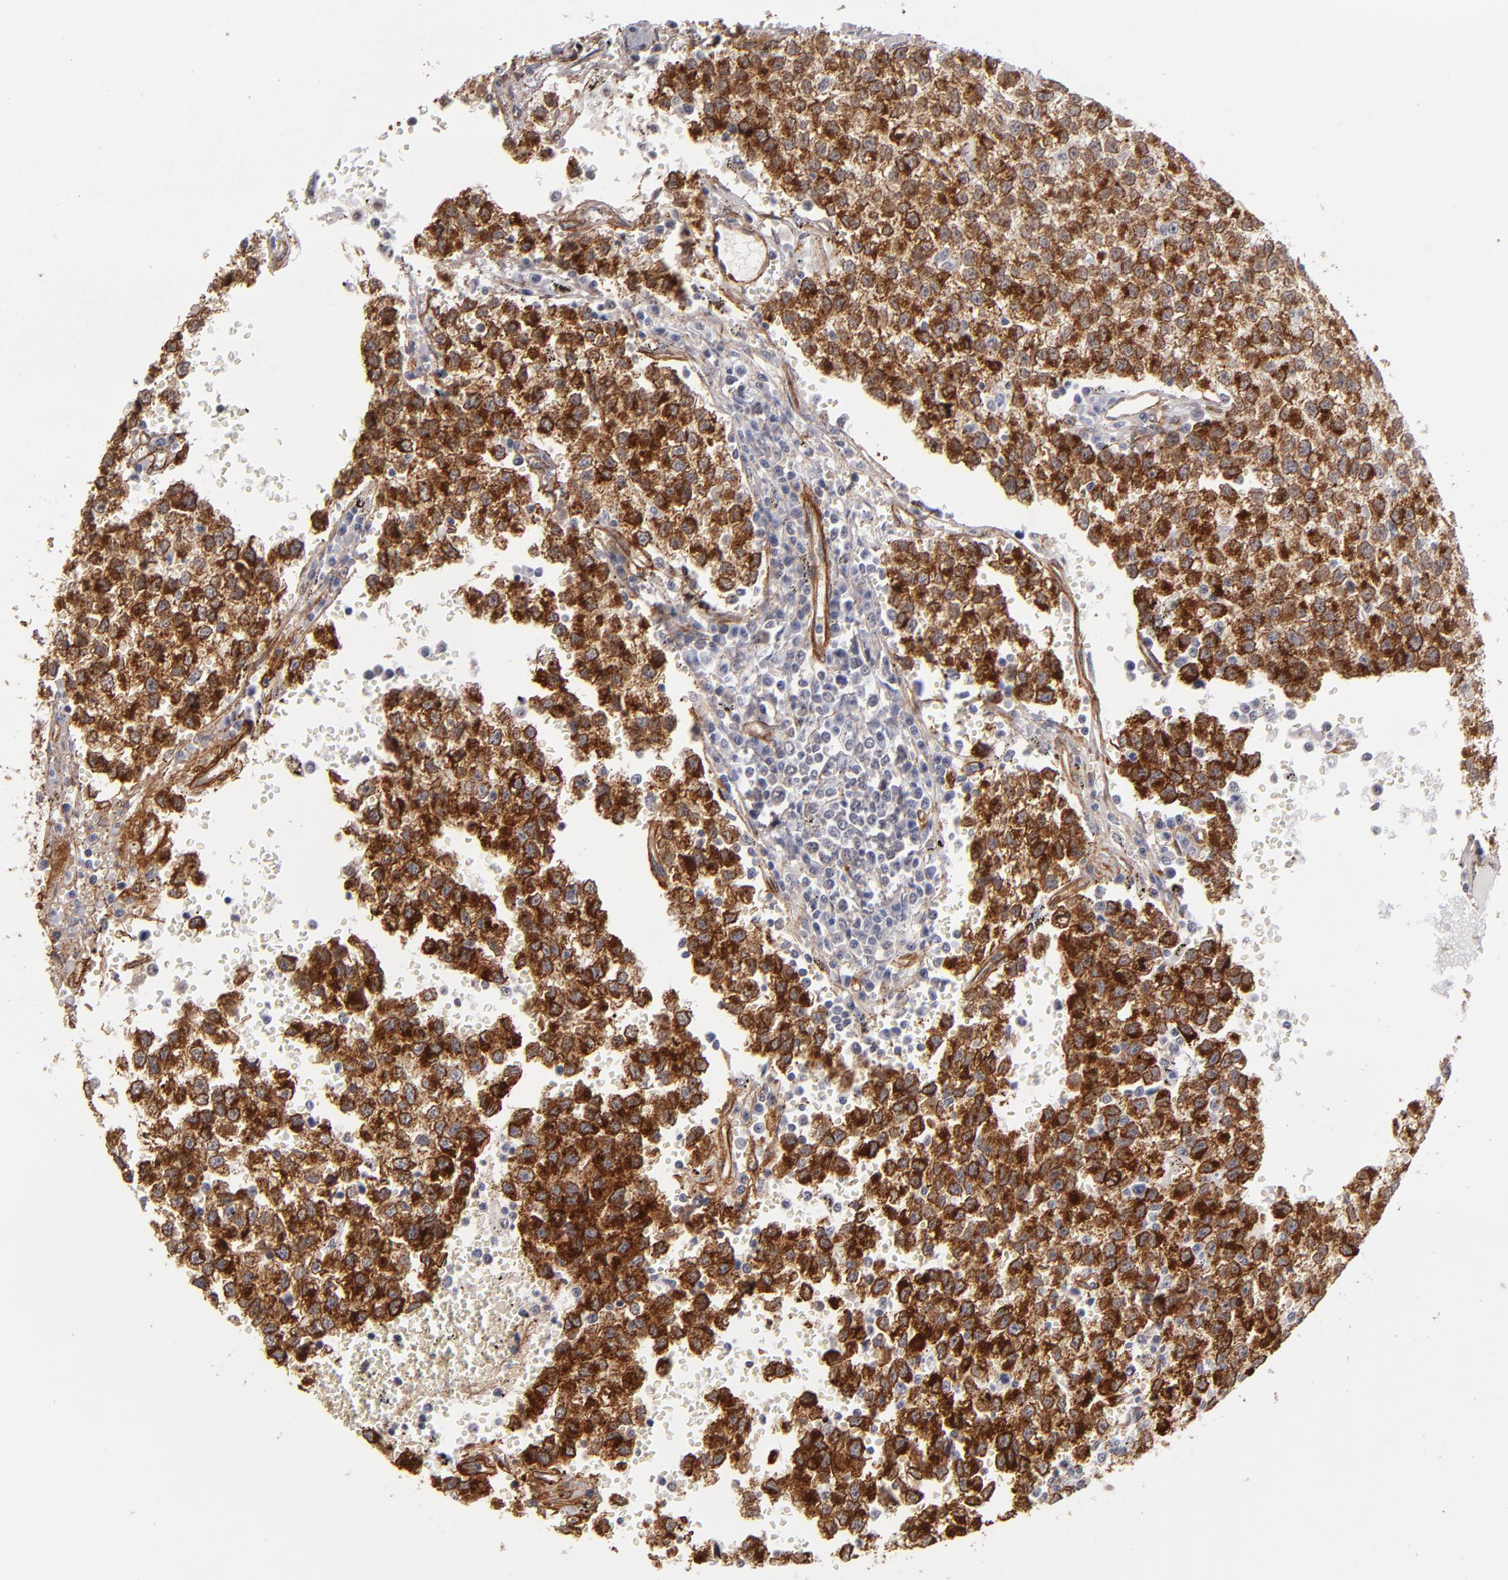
{"staining": {"intensity": "moderate", "quantity": ">75%", "location": "cytoplasmic/membranous"}, "tissue": "testis cancer", "cell_type": "Tumor cells", "image_type": "cancer", "snomed": [{"axis": "morphology", "description": "Seminoma, NOS"}, {"axis": "topography", "description": "Testis"}], "caption": "This histopathology image shows immunohistochemistry staining of testis cancer (seminoma), with medium moderate cytoplasmic/membranous staining in approximately >75% of tumor cells.", "gene": "LAMC1", "patient": {"sex": "male", "age": 35}}